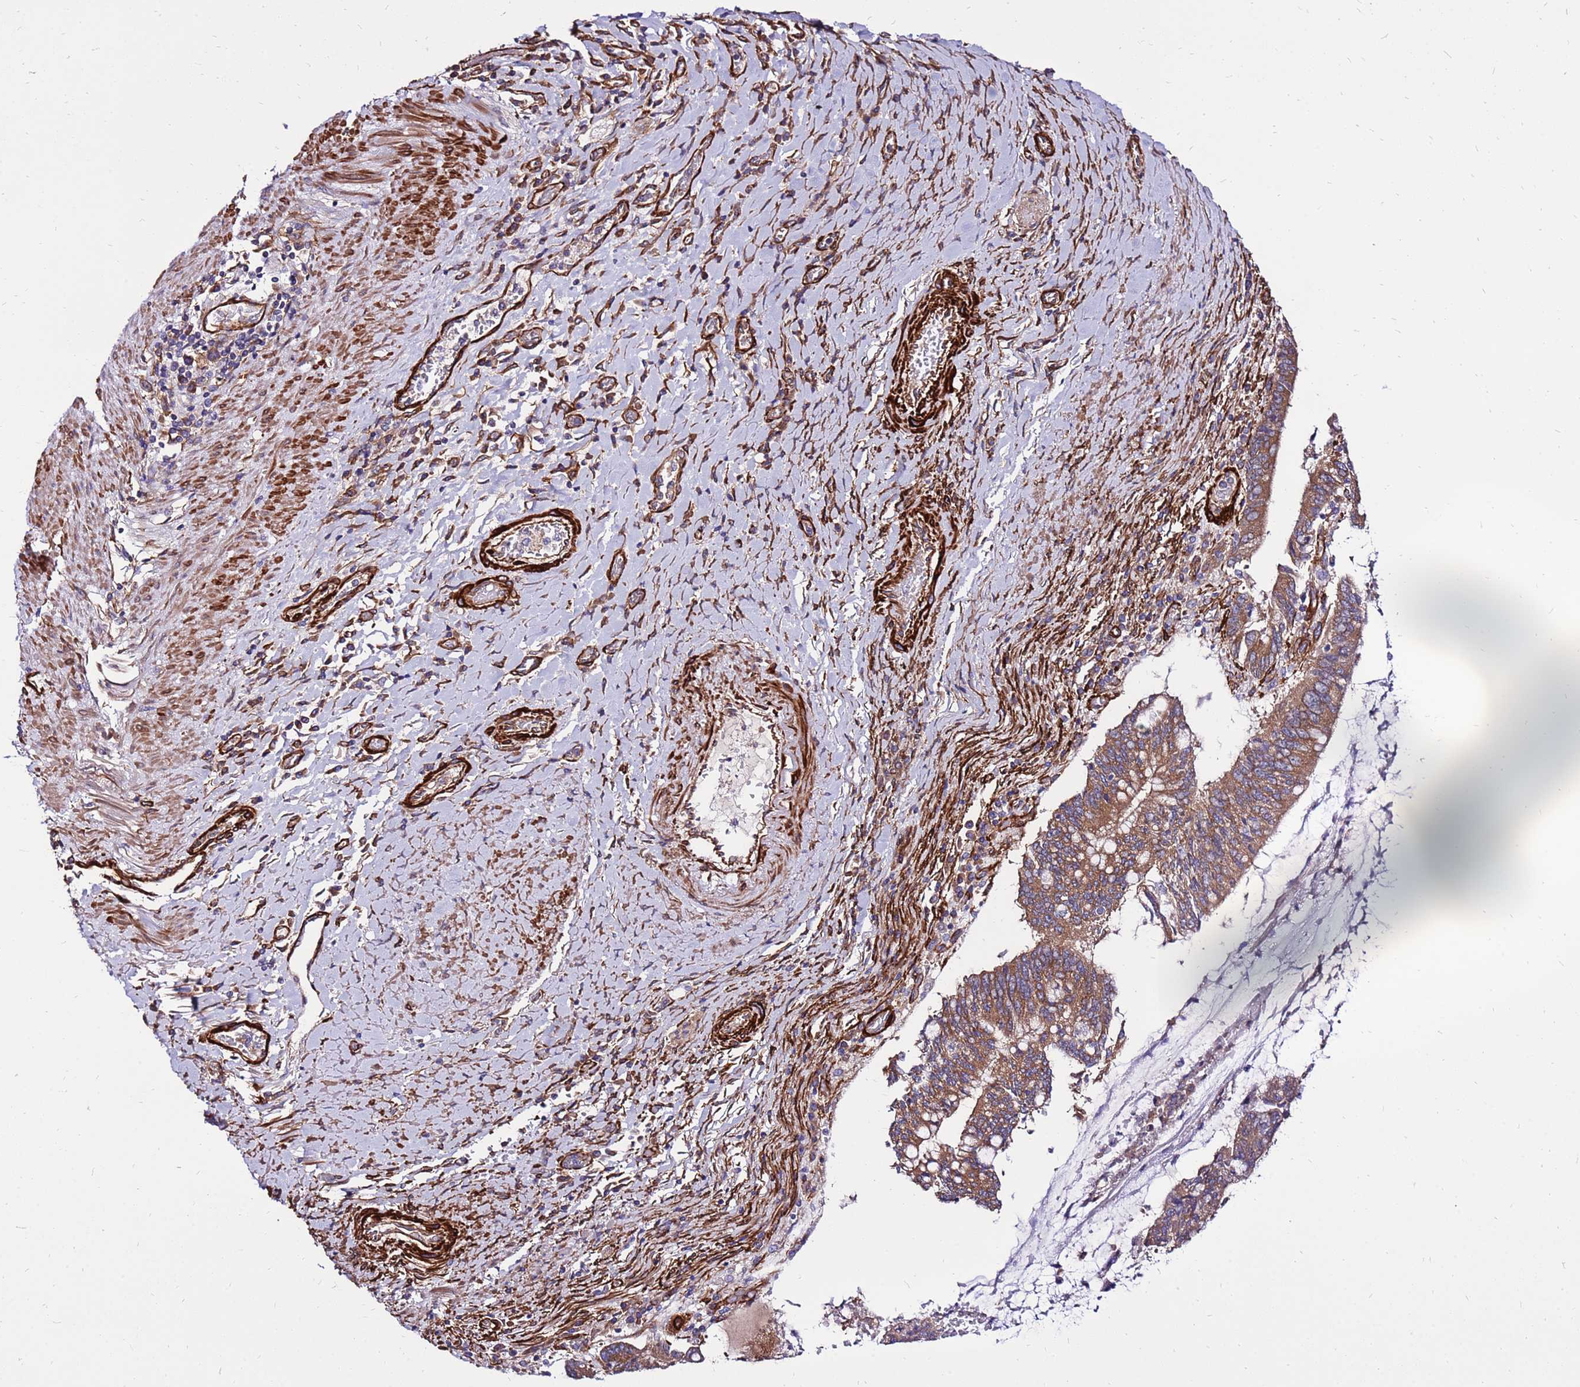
{"staining": {"intensity": "moderate", "quantity": ">75%", "location": "cytoplasmic/membranous"}, "tissue": "pancreatic cancer", "cell_type": "Tumor cells", "image_type": "cancer", "snomed": [{"axis": "morphology", "description": "Adenocarcinoma, NOS"}, {"axis": "topography", "description": "Pancreas"}], "caption": "Protein expression analysis of pancreatic cancer reveals moderate cytoplasmic/membranous positivity in approximately >75% of tumor cells.", "gene": "EI24", "patient": {"sex": "female", "age": 50}}